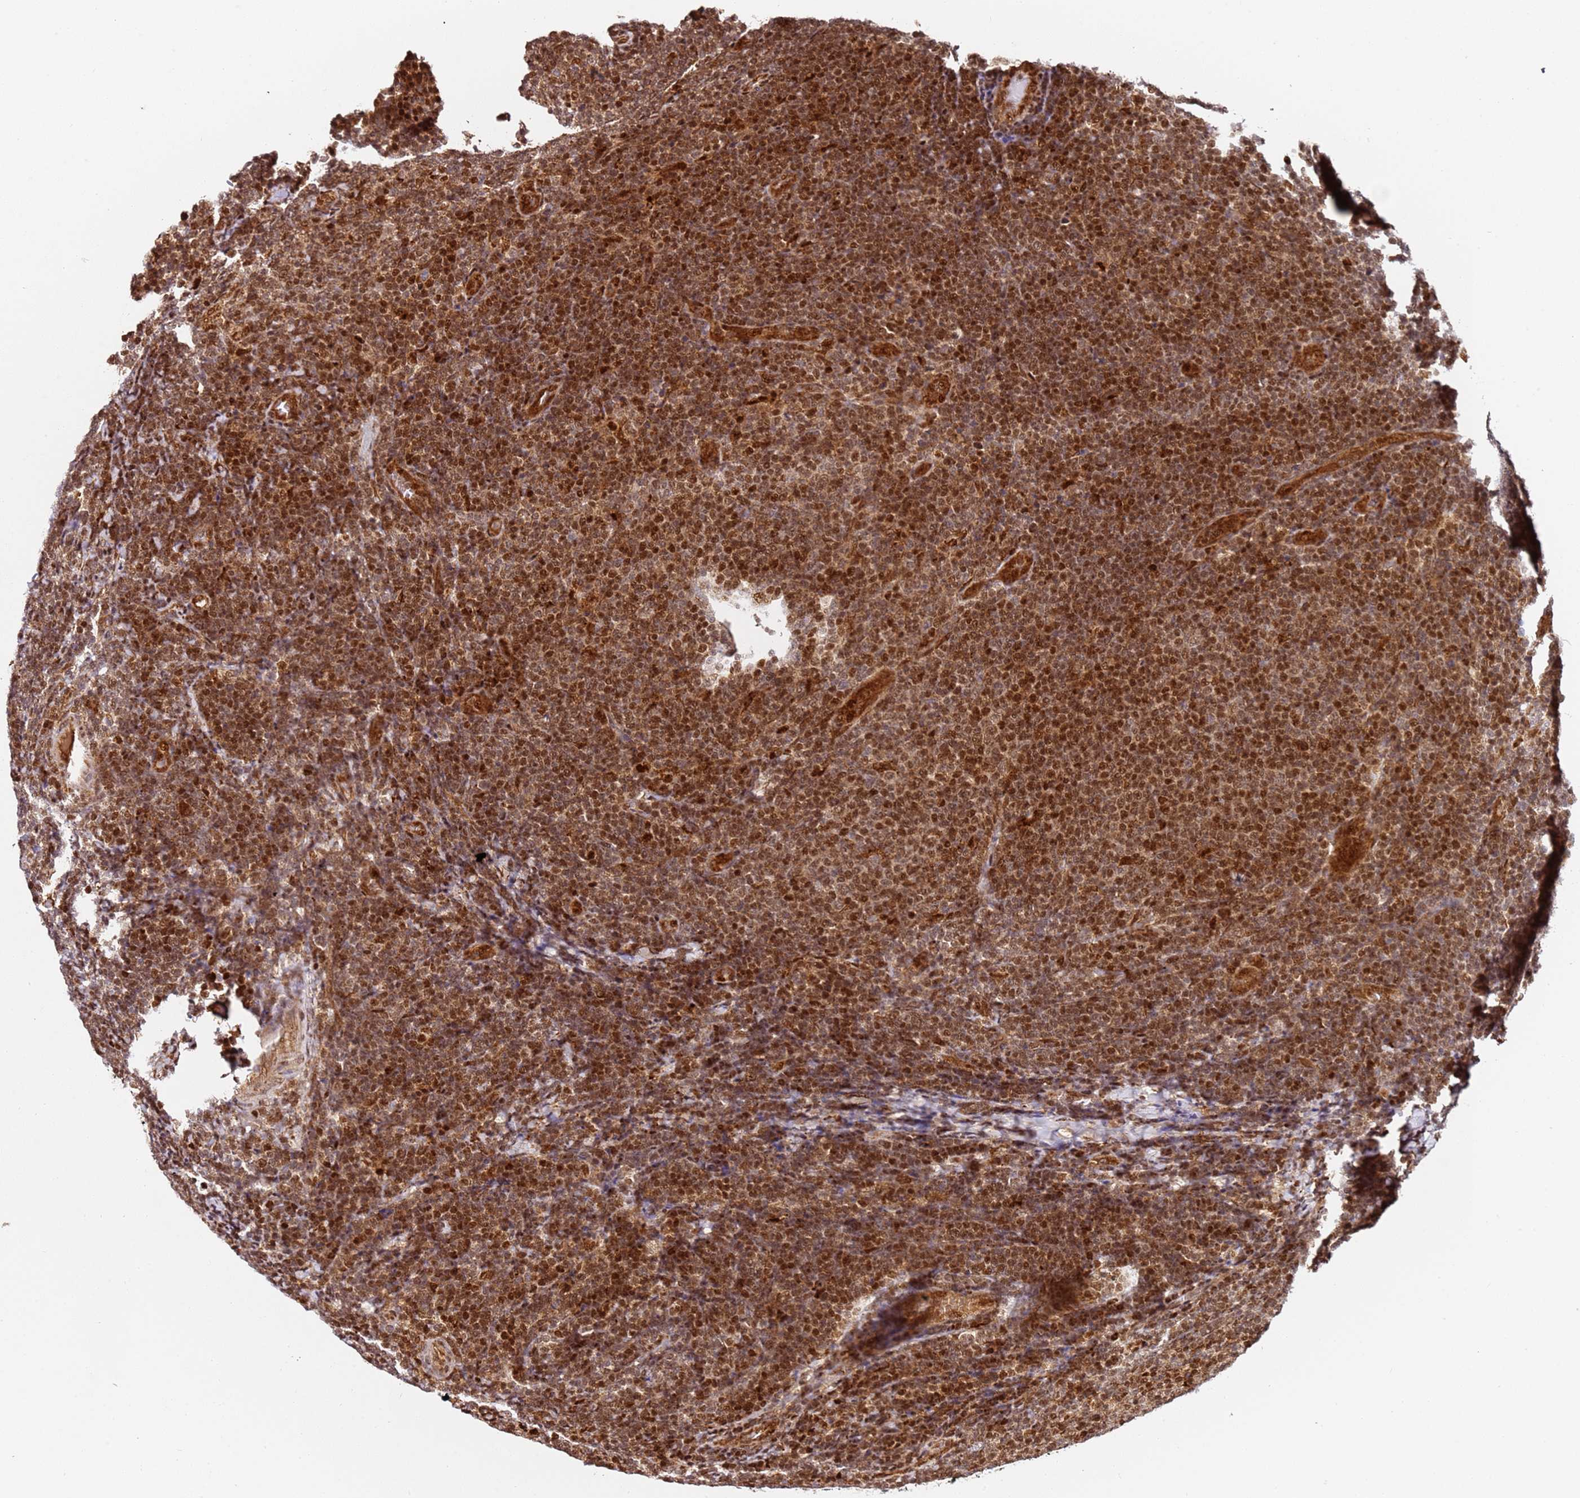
{"staining": {"intensity": "strong", "quantity": ">75%", "location": "cytoplasmic/membranous,nuclear"}, "tissue": "lymphoma", "cell_type": "Tumor cells", "image_type": "cancer", "snomed": [{"axis": "morphology", "description": "Malignant lymphoma, non-Hodgkin's type, Low grade"}, {"axis": "topography", "description": "Lymph node"}], "caption": "Human low-grade malignant lymphoma, non-Hodgkin's type stained for a protein (brown) shows strong cytoplasmic/membranous and nuclear positive expression in approximately >75% of tumor cells.", "gene": "SMOX", "patient": {"sex": "male", "age": 66}}